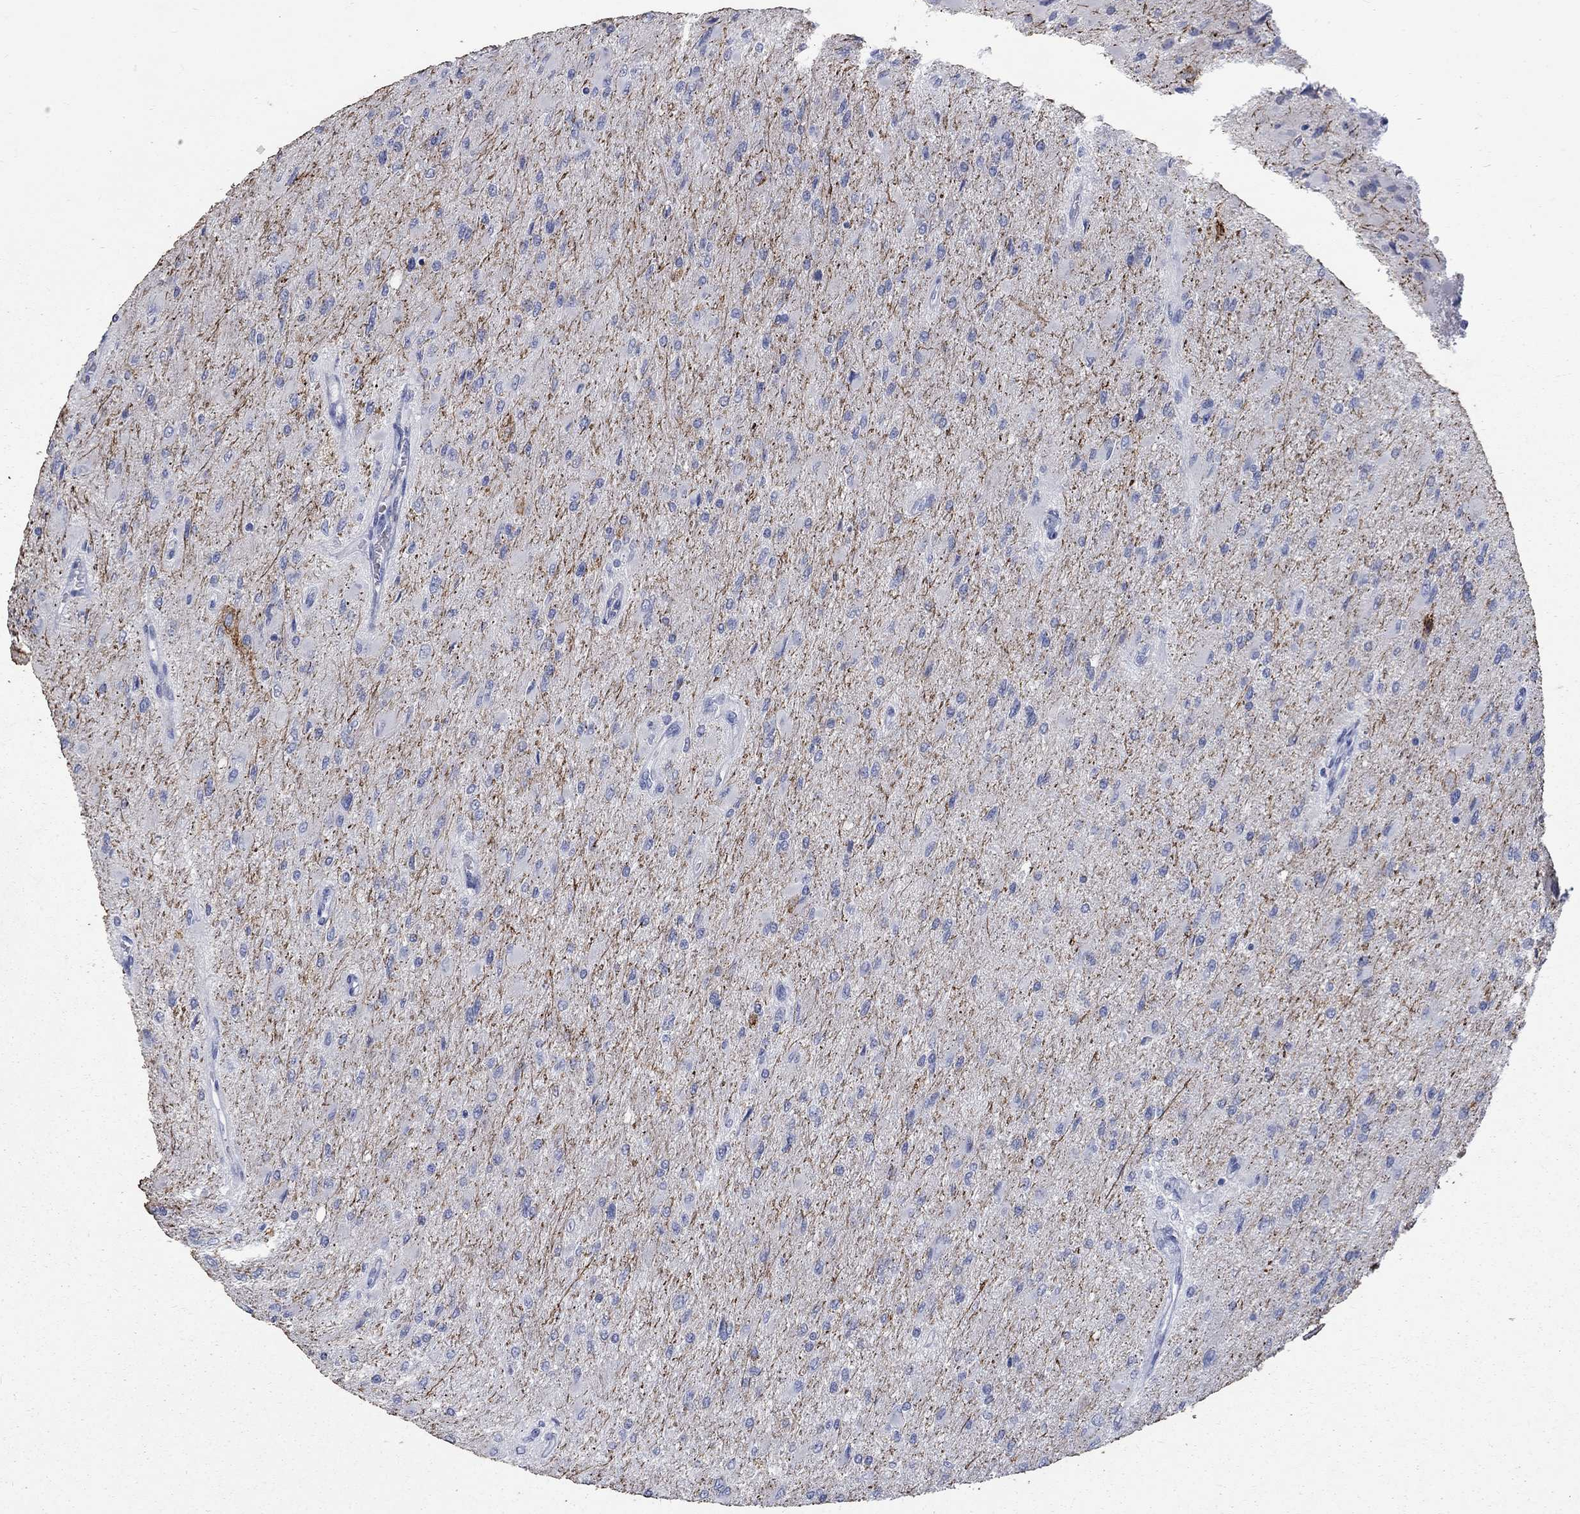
{"staining": {"intensity": "negative", "quantity": "none", "location": "none"}, "tissue": "glioma", "cell_type": "Tumor cells", "image_type": "cancer", "snomed": [{"axis": "morphology", "description": "Glioma, malignant, High grade"}, {"axis": "topography", "description": "Cerebral cortex"}], "caption": "This is an IHC micrograph of glioma. There is no expression in tumor cells.", "gene": "RFTN2", "patient": {"sex": "female", "age": 36}}